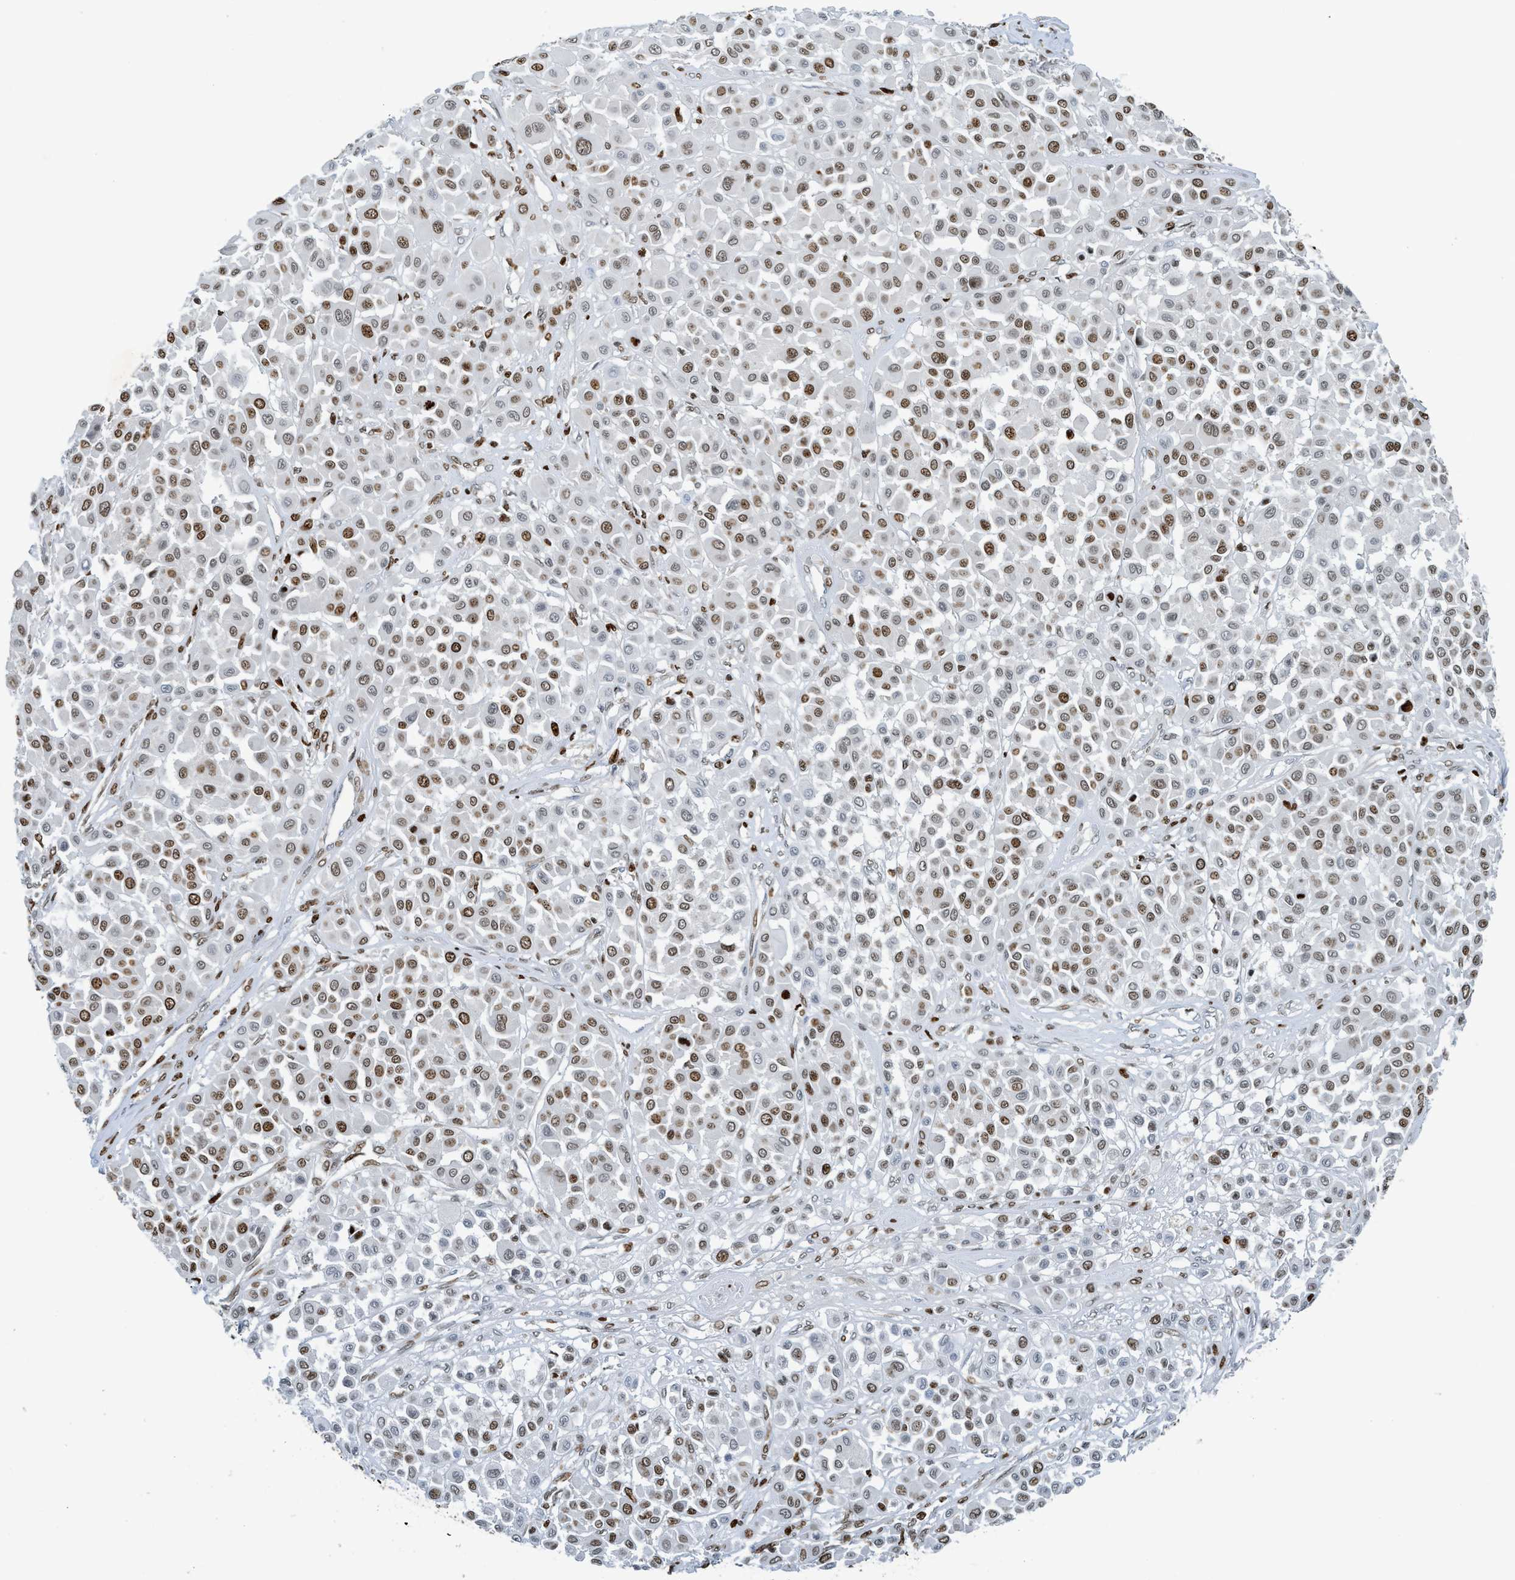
{"staining": {"intensity": "moderate", "quantity": ">75%", "location": "nuclear"}, "tissue": "melanoma", "cell_type": "Tumor cells", "image_type": "cancer", "snomed": [{"axis": "morphology", "description": "Malignant melanoma, Metastatic site"}, {"axis": "topography", "description": "Soft tissue"}], "caption": "This histopathology image shows melanoma stained with immunohistochemistry to label a protein in brown. The nuclear of tumor cells show moderate positivity for the protein. Nuclei are counter-stained blue.", "gene": "SH3D19", "patient": {"sex": "male", "age": 41}}